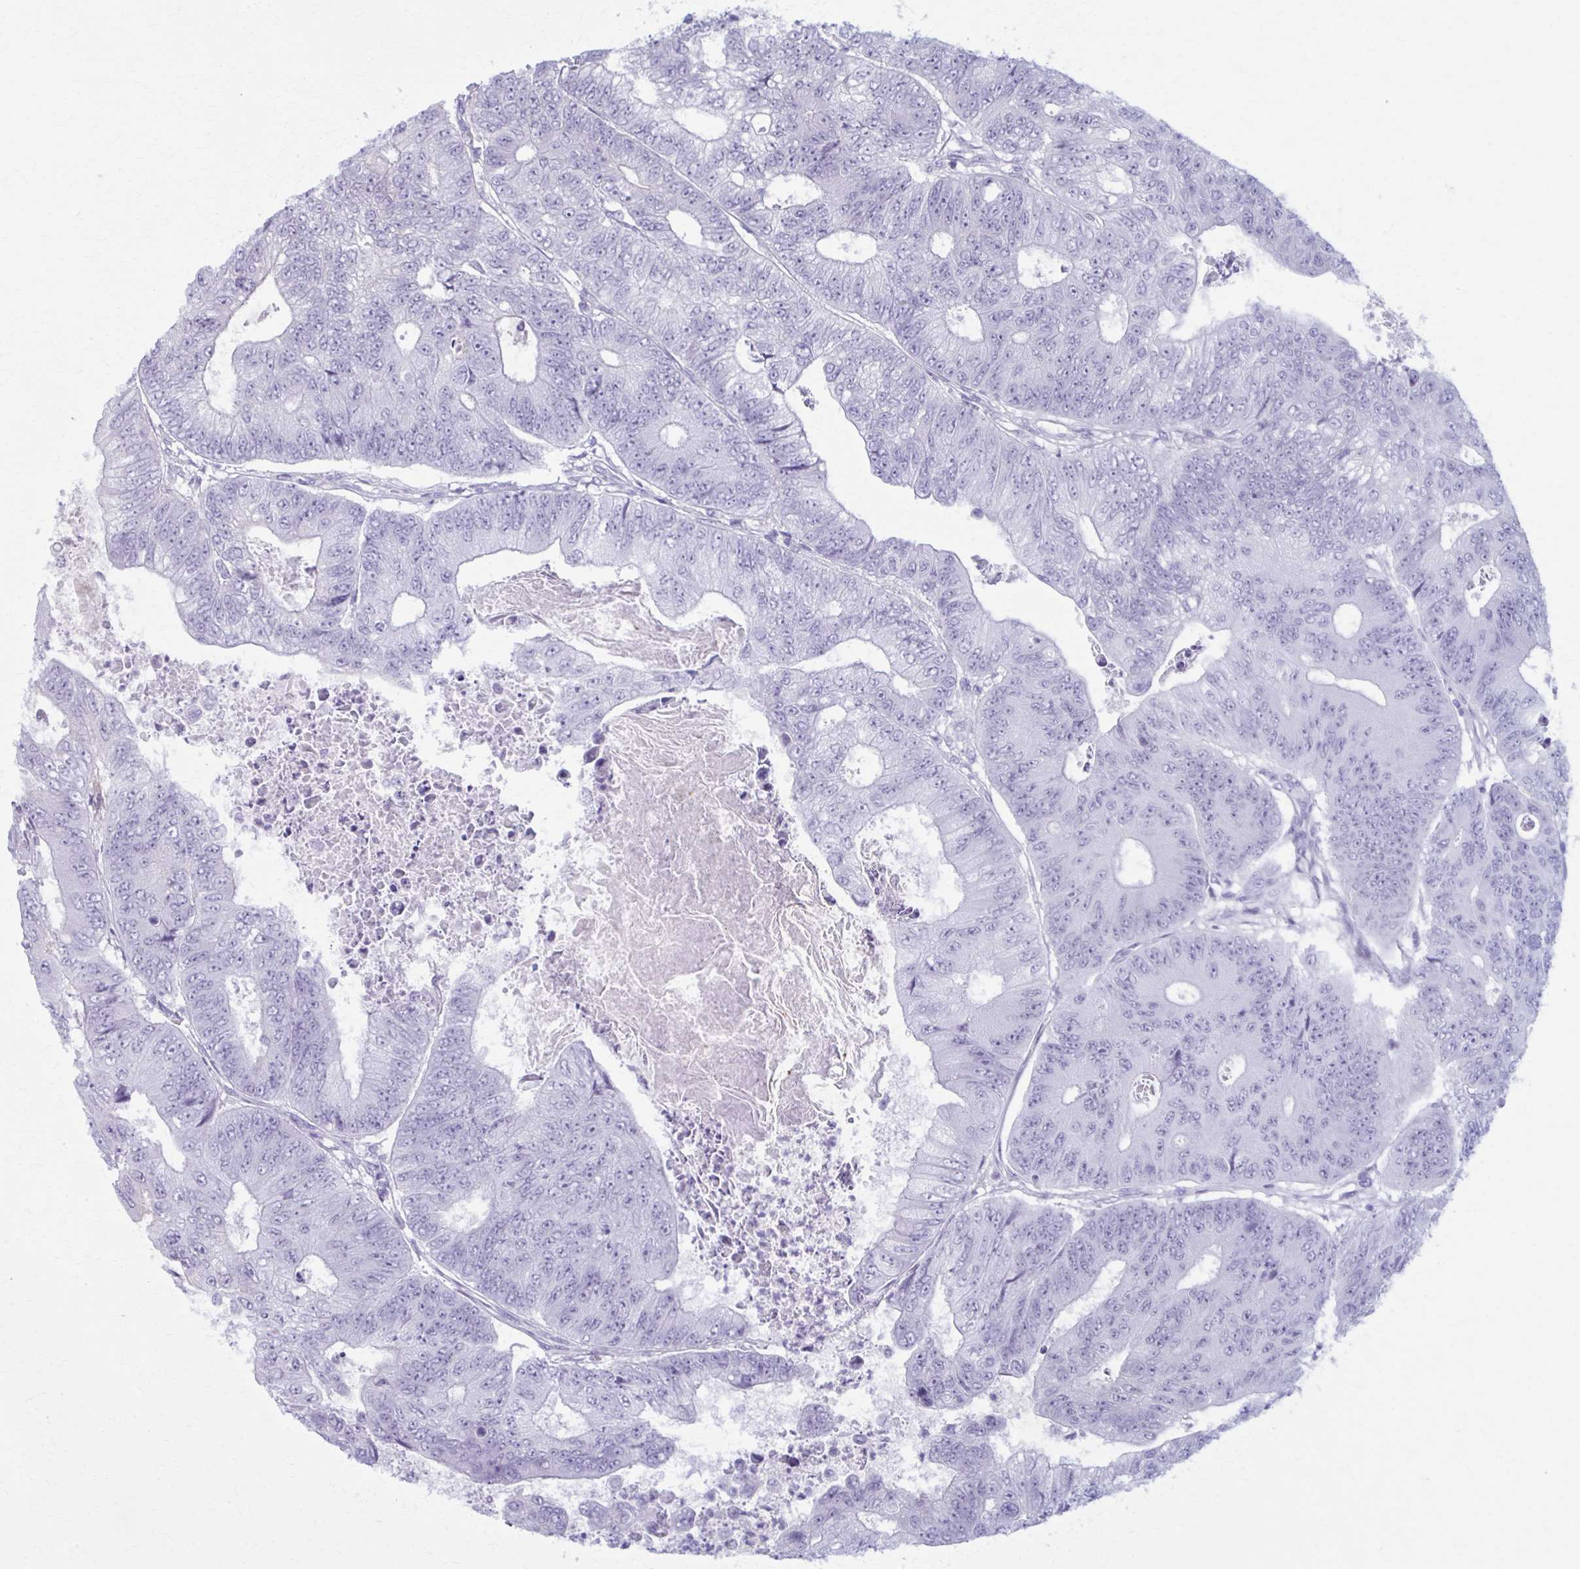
{"staining": {"intensity": "negative", "quantity": "none", "location": "none"}, "tissue": "colorectal cancer", "cell_type": "Tumor cells", "image_type": "cancer", "snomed": [{"axis": "morphology", "description": "Adenocarcinoma, NOS"}, {"axis": "topography", "description": "Colon"}], "caption": "Immunohistochemistry (IHC) micrograph of neoplastic tissue: human colorectal adenocarcinoma stained with DAB (3,3'-diaminobenzidine) shows no significant protein staining in tumor cells. The staining was performed using DAB to visualize the protein expression in brown, while the nuclei were stained in blue with hematoxylin (Magnification: 20x).", "gene": "NUMBL", "patient": {"sex": "female", "age": 48}}